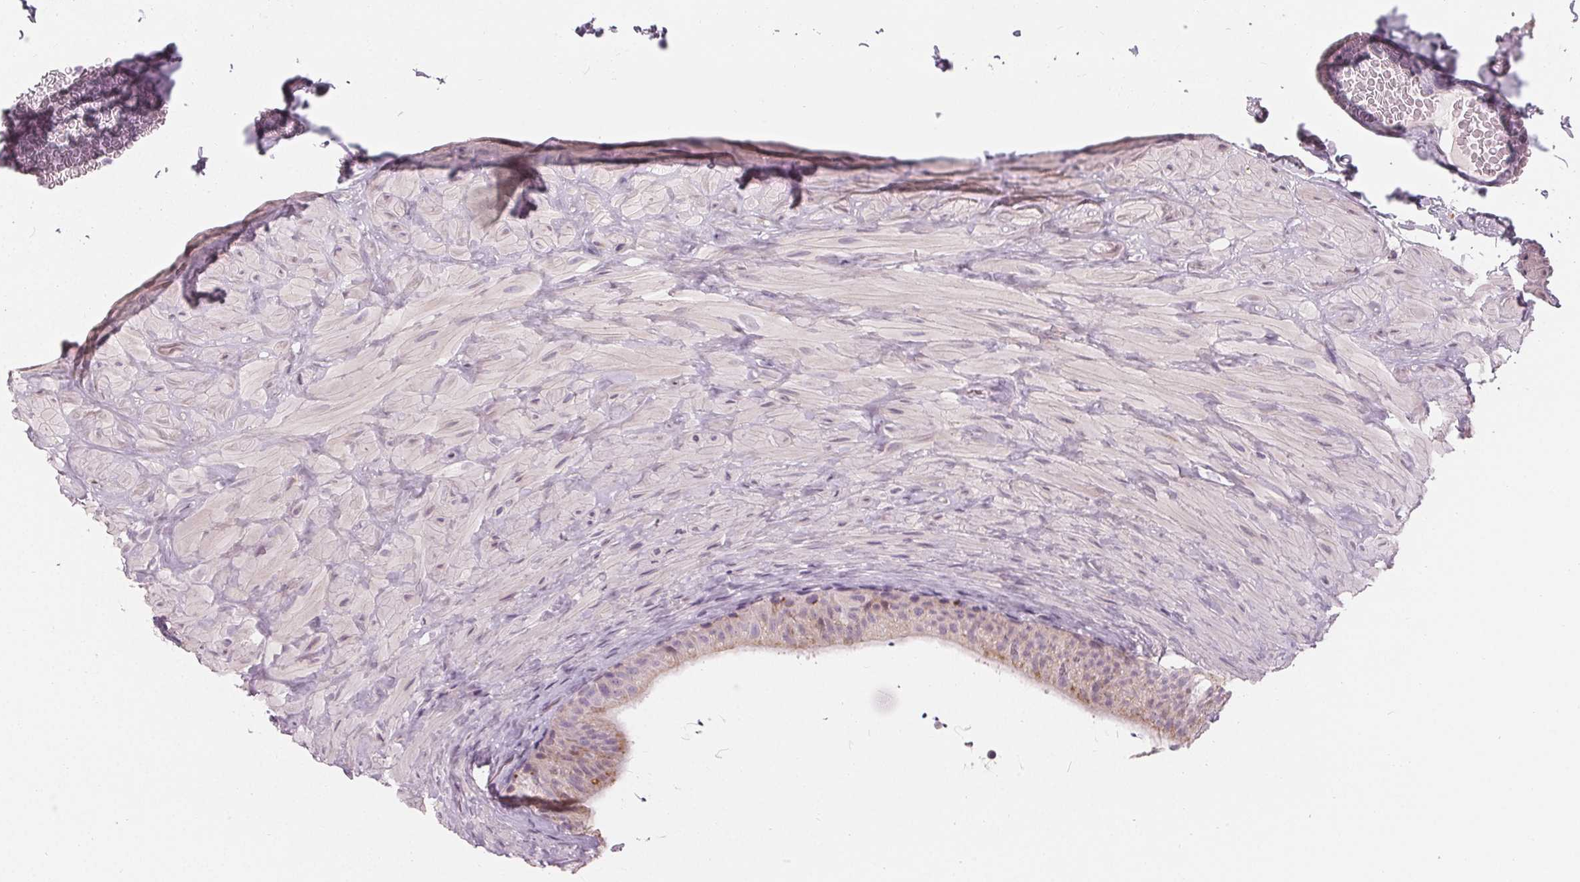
{"staining": {"intensity": "negative", "quantity": "none", "location": "none"}, "tissue": "epididymis", "cell_type": "Glandular cells", "image_type": "normal", "snomed": [{"axis": "morphology", "description": "Normal tissue, NOS"}, {"axis": "topography", "description": "Epididymis, spermatic cord, NOS"}, {"axis": "topography", "description": "Epididymis"}], "caption": "Photomicrograph shows no protein positivity in glandular cells of benign epididymis. Nuclei are stained in blue.", "gene": "HOPX", "patient": {"sex": "male", "age": 31}}